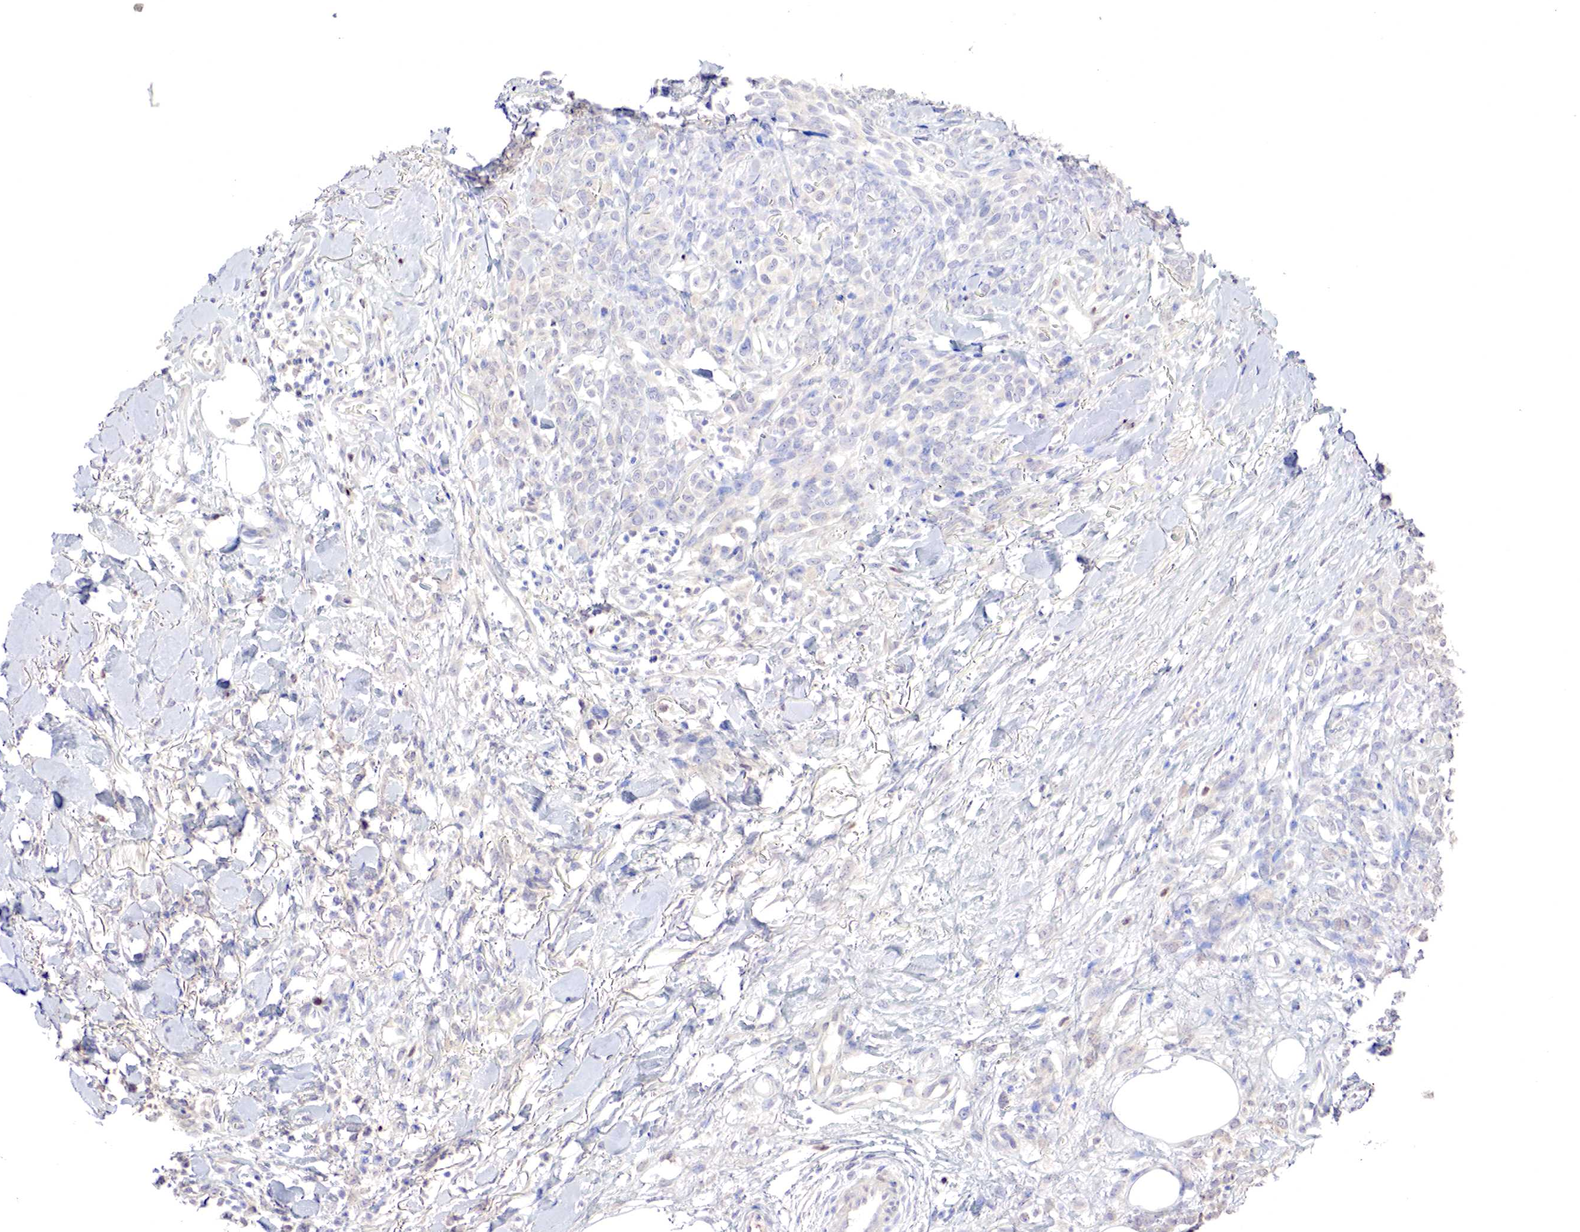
{"staining": {"intensity": "negative", "quantity": "none", "location": "none"}, "tissue": "melanoma", "cell_type": "Tumor cells", "image_type": "cancer", "snomed": [{"axis": "morphology", "description": "Malignant melanoma, NOS"}, {"axis": "topography", "description": "Skin"}], "caption": "Malignant melanoma was stained to show a protein in brown. There is no significant positivity in tumor cells.", "gene": "GATA1", "patient": {"sex": "female", "age": 85}}